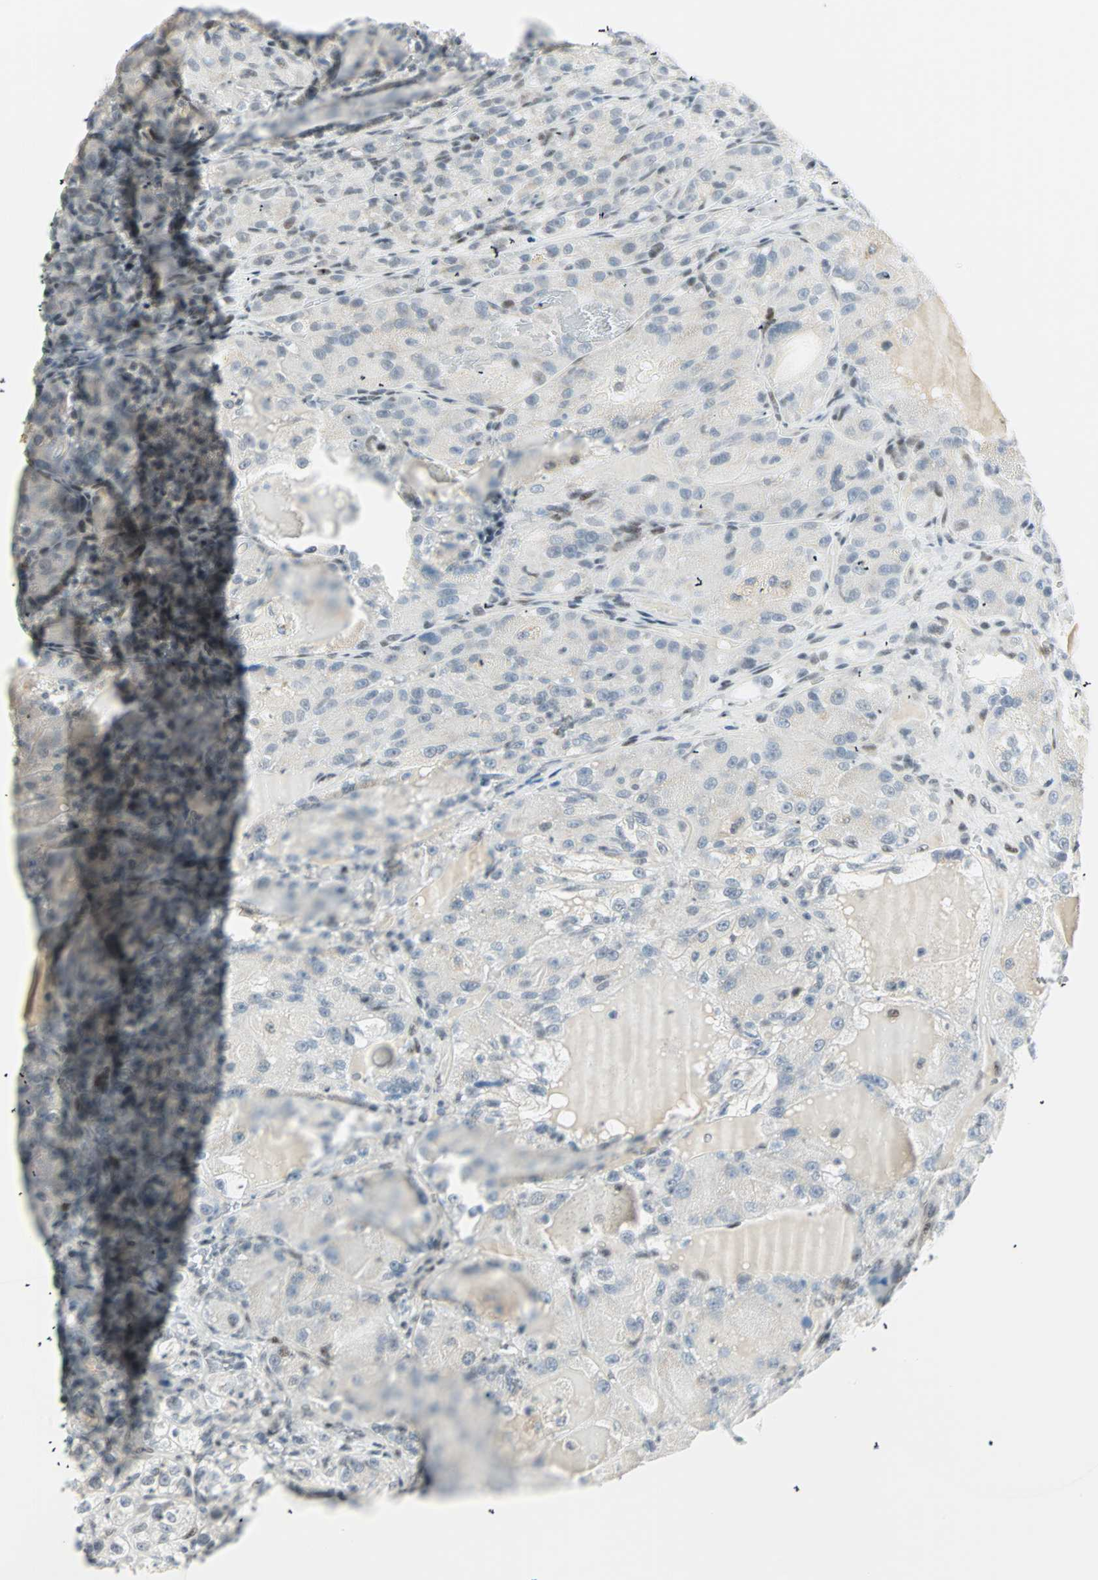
{"staining": {"intensity": "negative", "quantity": "none", "location": "none"}, "tissue": "renal cancer", "cell_type": "Tumor cells", "image_type": "cancer", "snomed": [{"axis": "morphology", "description": "Normal tissue, NOS"}, {"axis": "morphology", "description": "Adenocarcinoma, NOS"}, {"axis": "topography", "description": "Kidney"}], "caption": "Renal adenocarcinoma was stained to show a protein in brown. There is no significant staining in tumor cells.", "gene": "PKNOX1", "patient": {"sex": "male", "age": 61}}